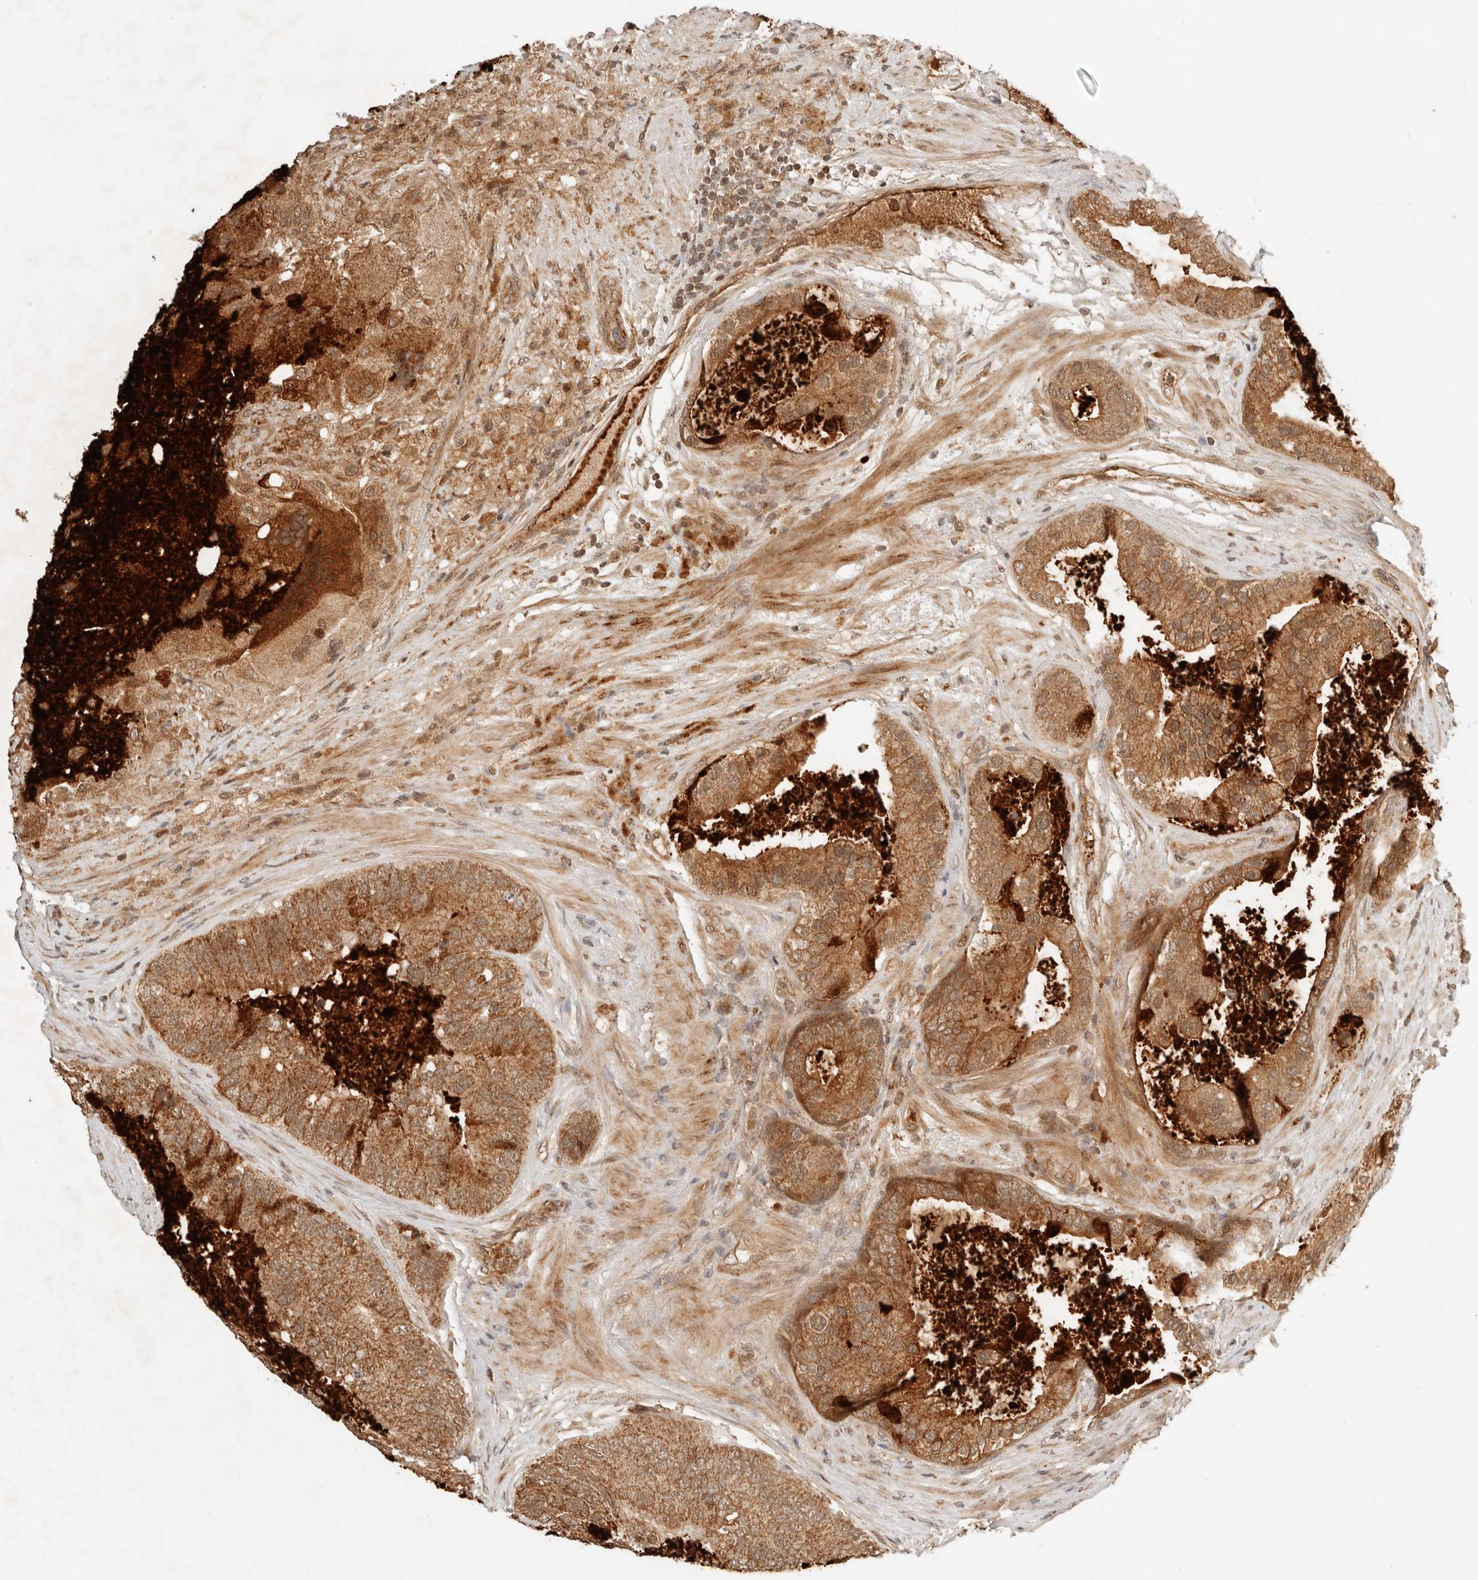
{"staining": {"intensity": "moderate", "quantity": ">75%", "location": "cytoplasmic/membranous"}, "tissue": "prostate cancer", "cell_type": "Tumor cells", "image_type": "cancer", "snomed": [{"axis": "morphology", "description": "Adenocarcinoma, High grade"}, {"axis": "topography", "description": "Prostate"}], "caption": "IHC staining of prostate adenocarcinoma (high-grade), which reveals medium levels of moderate cytoplasmic/membranous staining in approximately >75% of tumor cells indicating moderate cytoplasmic/membranous protein expression. The staining was performed using DAB (3,3'-diaminobenzidine) (brown) for protein detection and nuclei were counterstained in hematoxylin (blue).", "gene": "BAALC", "patient": {"sex": "male", "age": 70}}